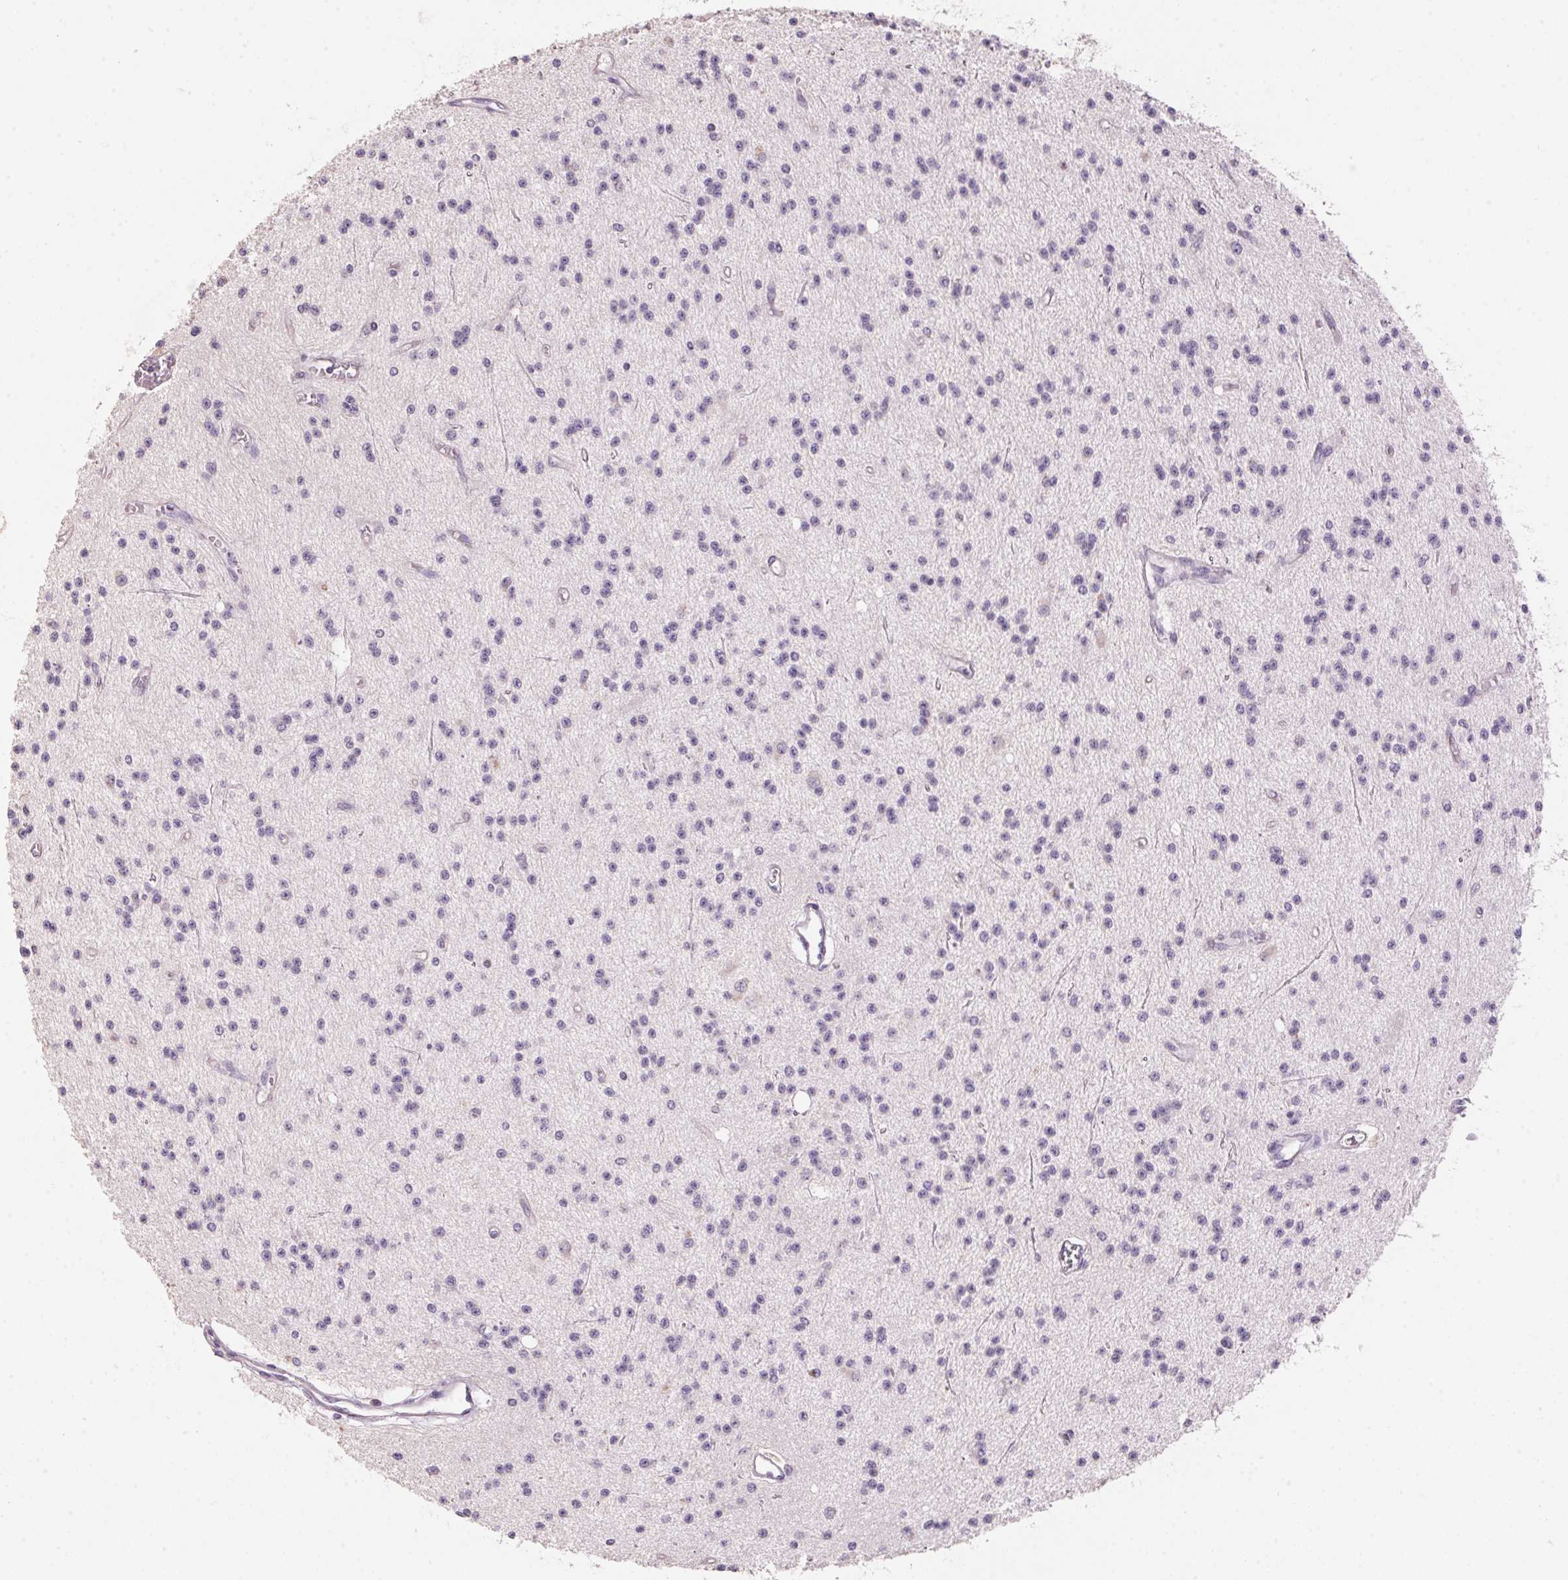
{"staining": {"intensity": "negative", "quantity": "none", "location": "none"}, "tissue": "glioma", "cell_type": "Tumor cells", "image_type": "cancer", "snomed": [{"axis": "morphology", "description": "Glioma, malignant, Low grade"}, {"axis": "topography", "description": "Brain"}], "caption": "Tumor cells show no significant protein expression in glioma.", "gene": "LYZL6", "patient": {"sex": "male", "age": 27}}